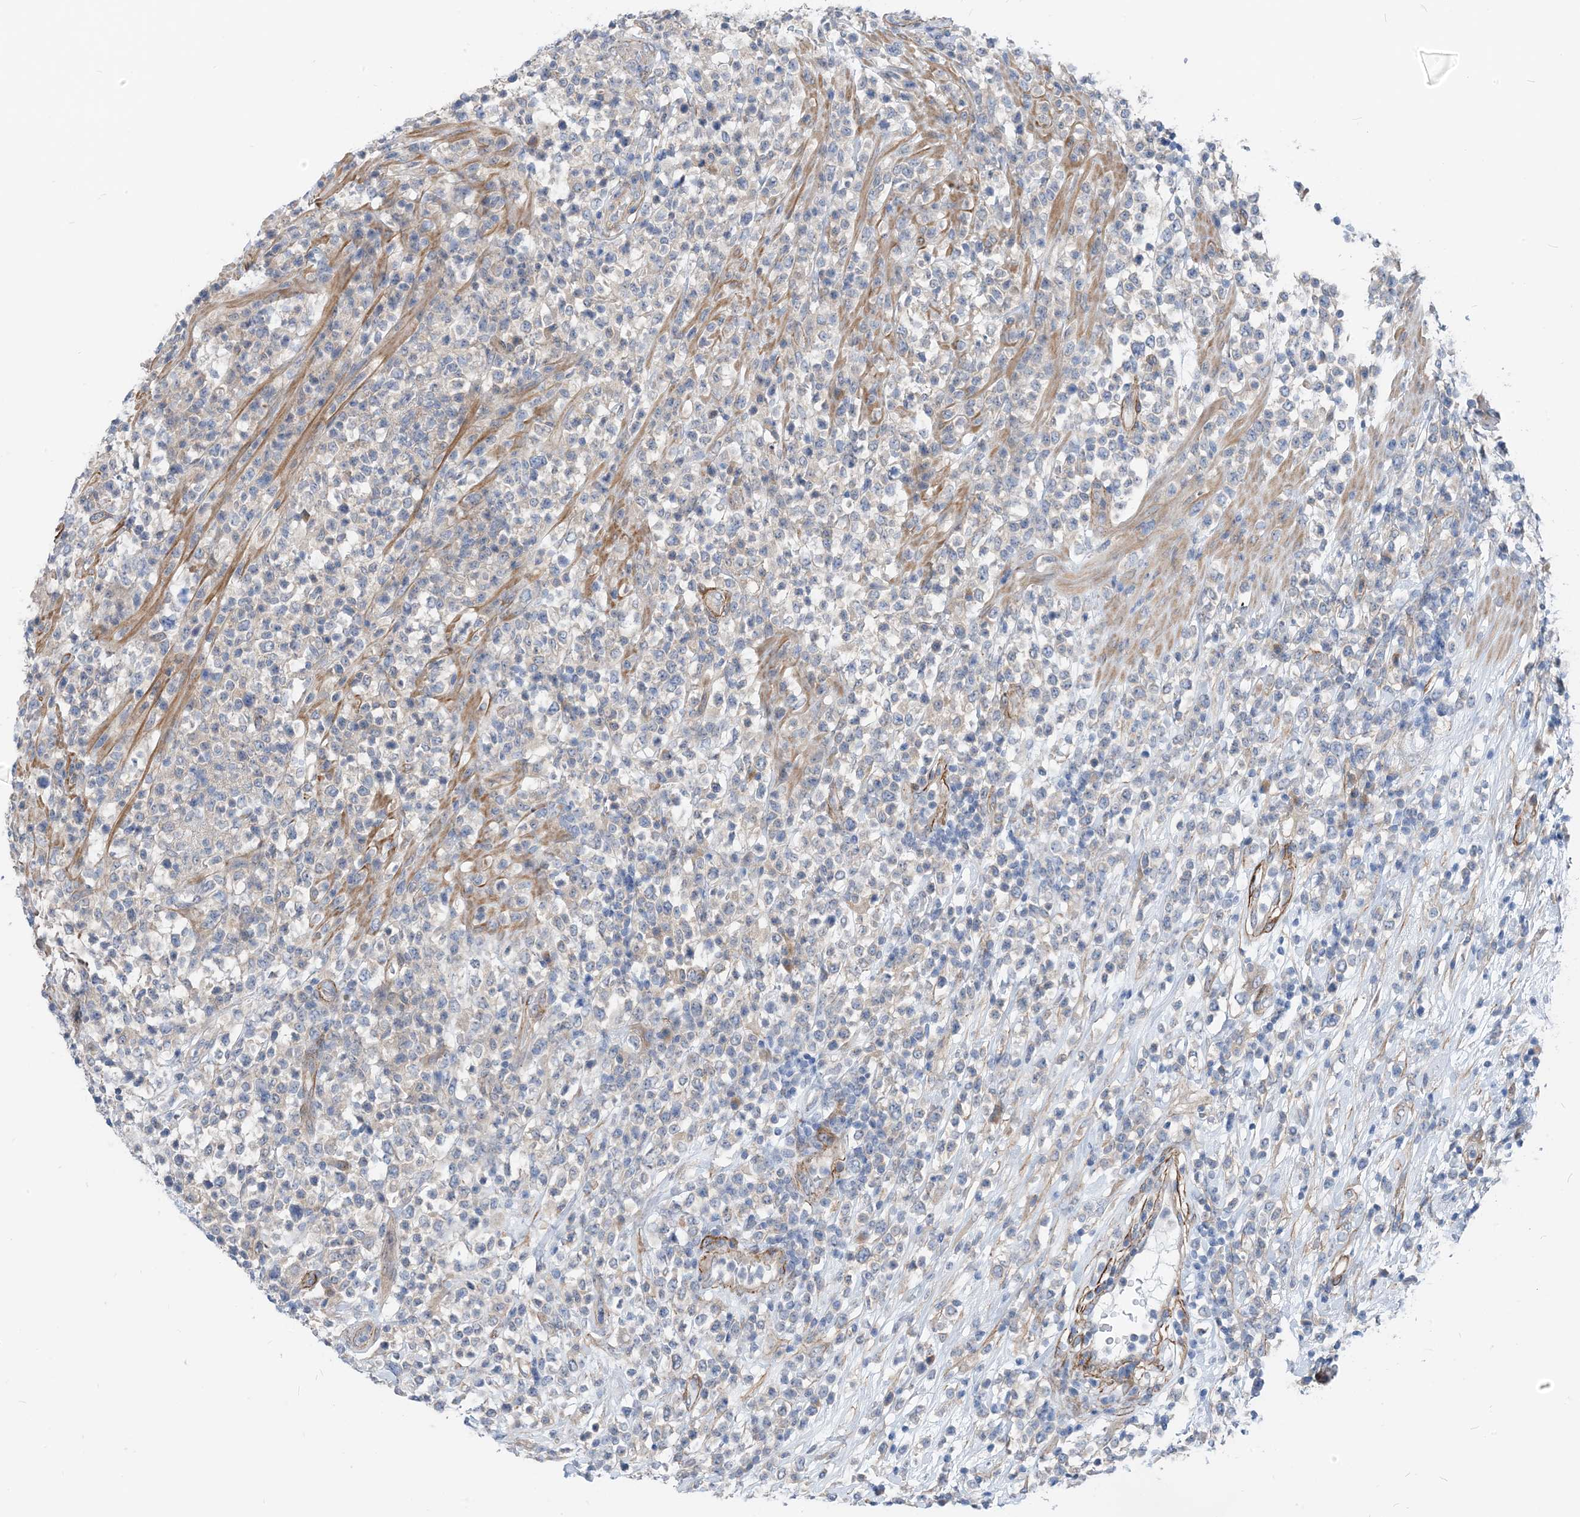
{"staining": {"intensity": "negative", "quantity": "none", "location": "none"}, "tissue": "lymphoma", "cell_type": "Tumor cells", "image_type": "cancer", "snomed": [{"axis": "morphology", "description": "Malignant lymphoma, non-Hodgkin's type, High grade"}, {"axis": "topography", "description": "Colon"}], "caption": "This is an immunohistochemistry image of high-grade malignant lymphoma, non-Hodgkin's type. There is no expression in tumor cells.", "gene": "PLEKHA3", "patient": {"sex": "female", "age": 53}}